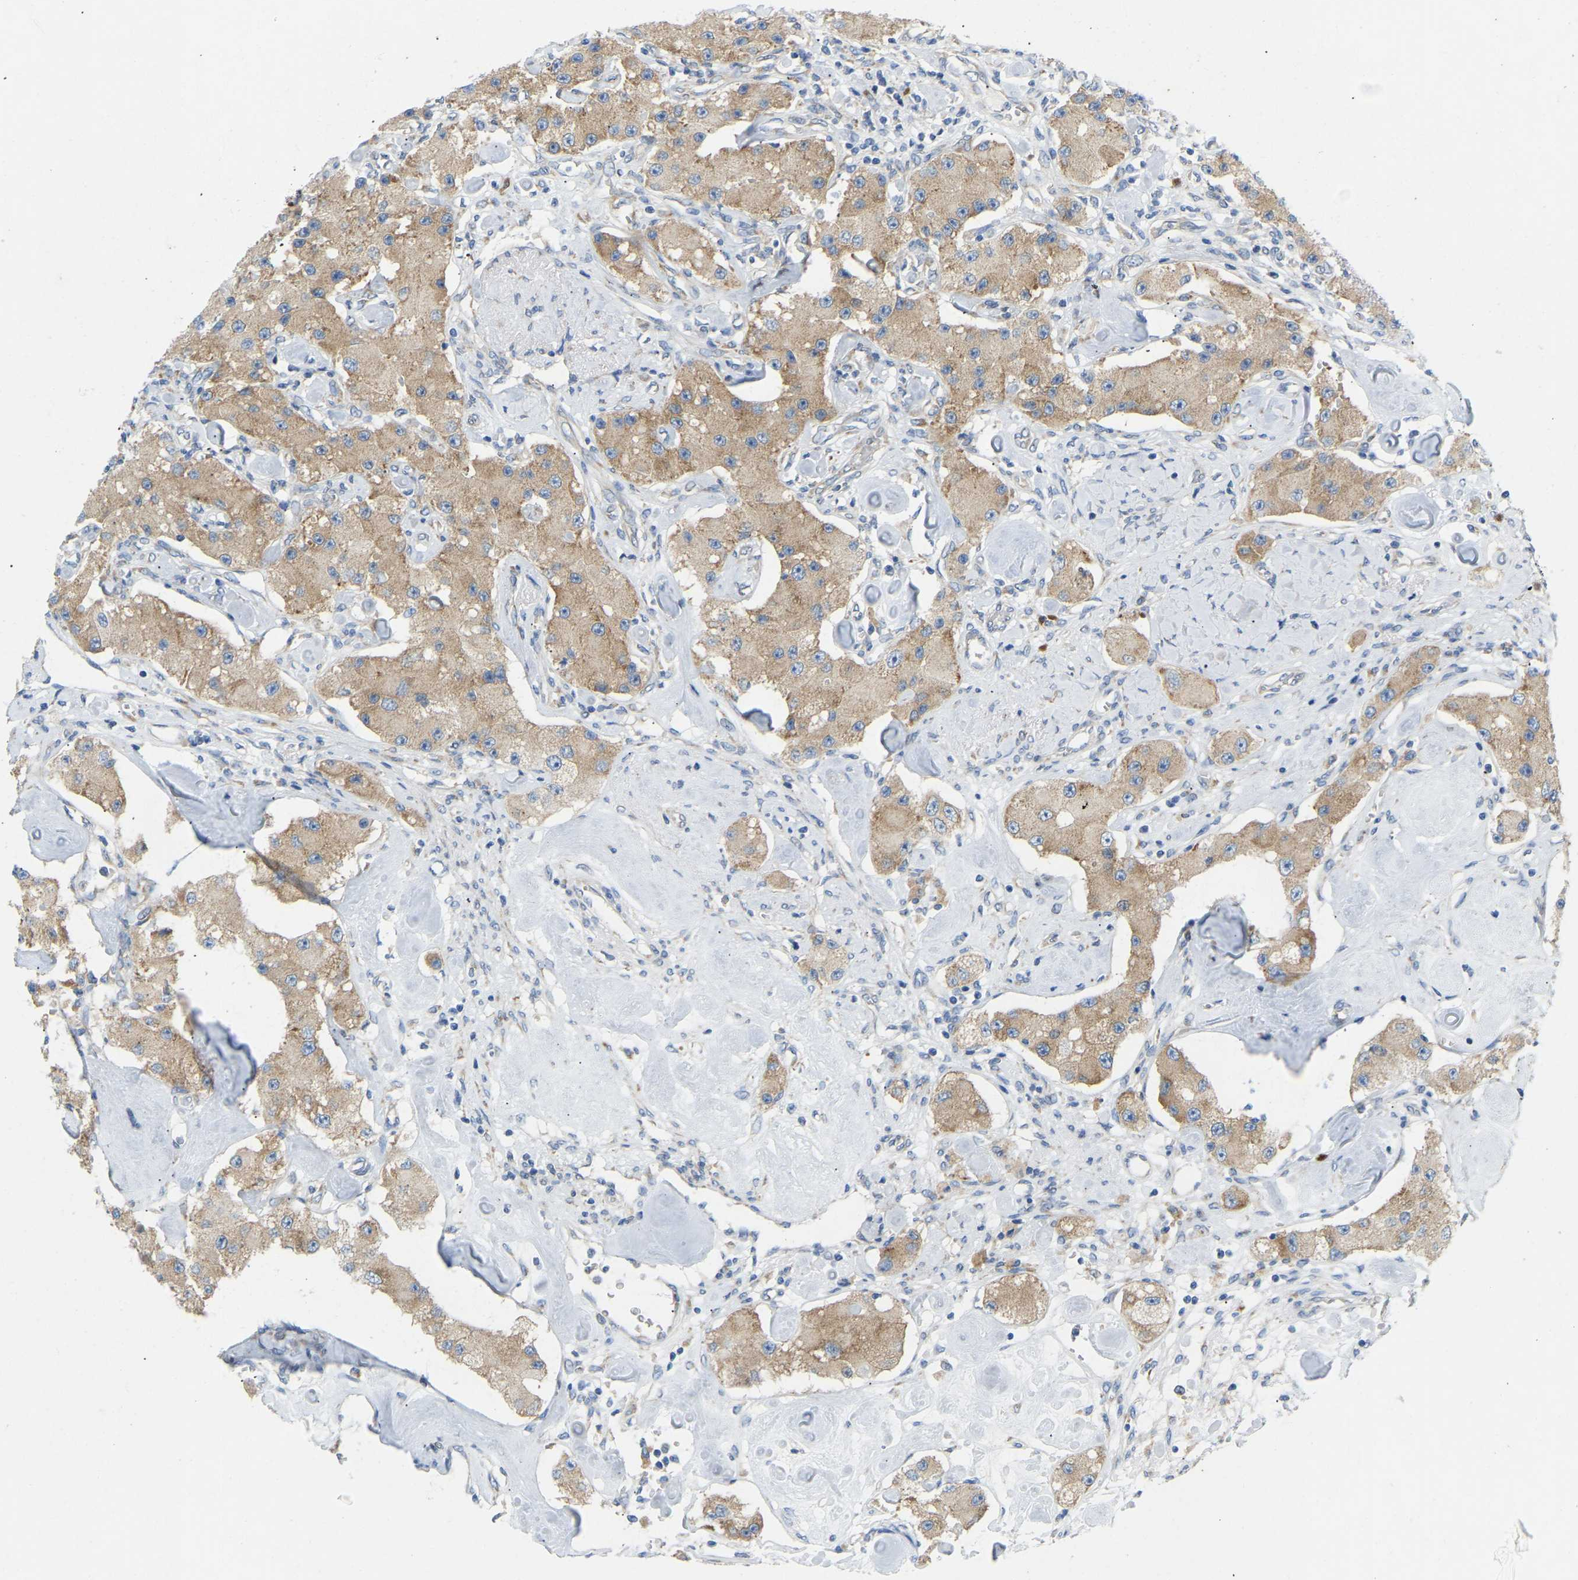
{"staining": {"intensity": "moderate", "quantity": ">75%", "location": "cytoplasmic/membranous"}, "tissue": "carcinoid", "cell_type": "Tumor cells", "image_type": "cancer", "snomed": [{"axis": "morphology", "description": "Carcinoid, malignant, NOS"}, {"axis": "topography", "description": "Pancreas"}], "caption": "Carcinoid was stained to show a protein in brown. There is medium levels of moderate cytoplasmic/membranous expression in about >75% of tumor cells.", "gene": "SND1", "patient": {"sex": "male", "age": 41}}